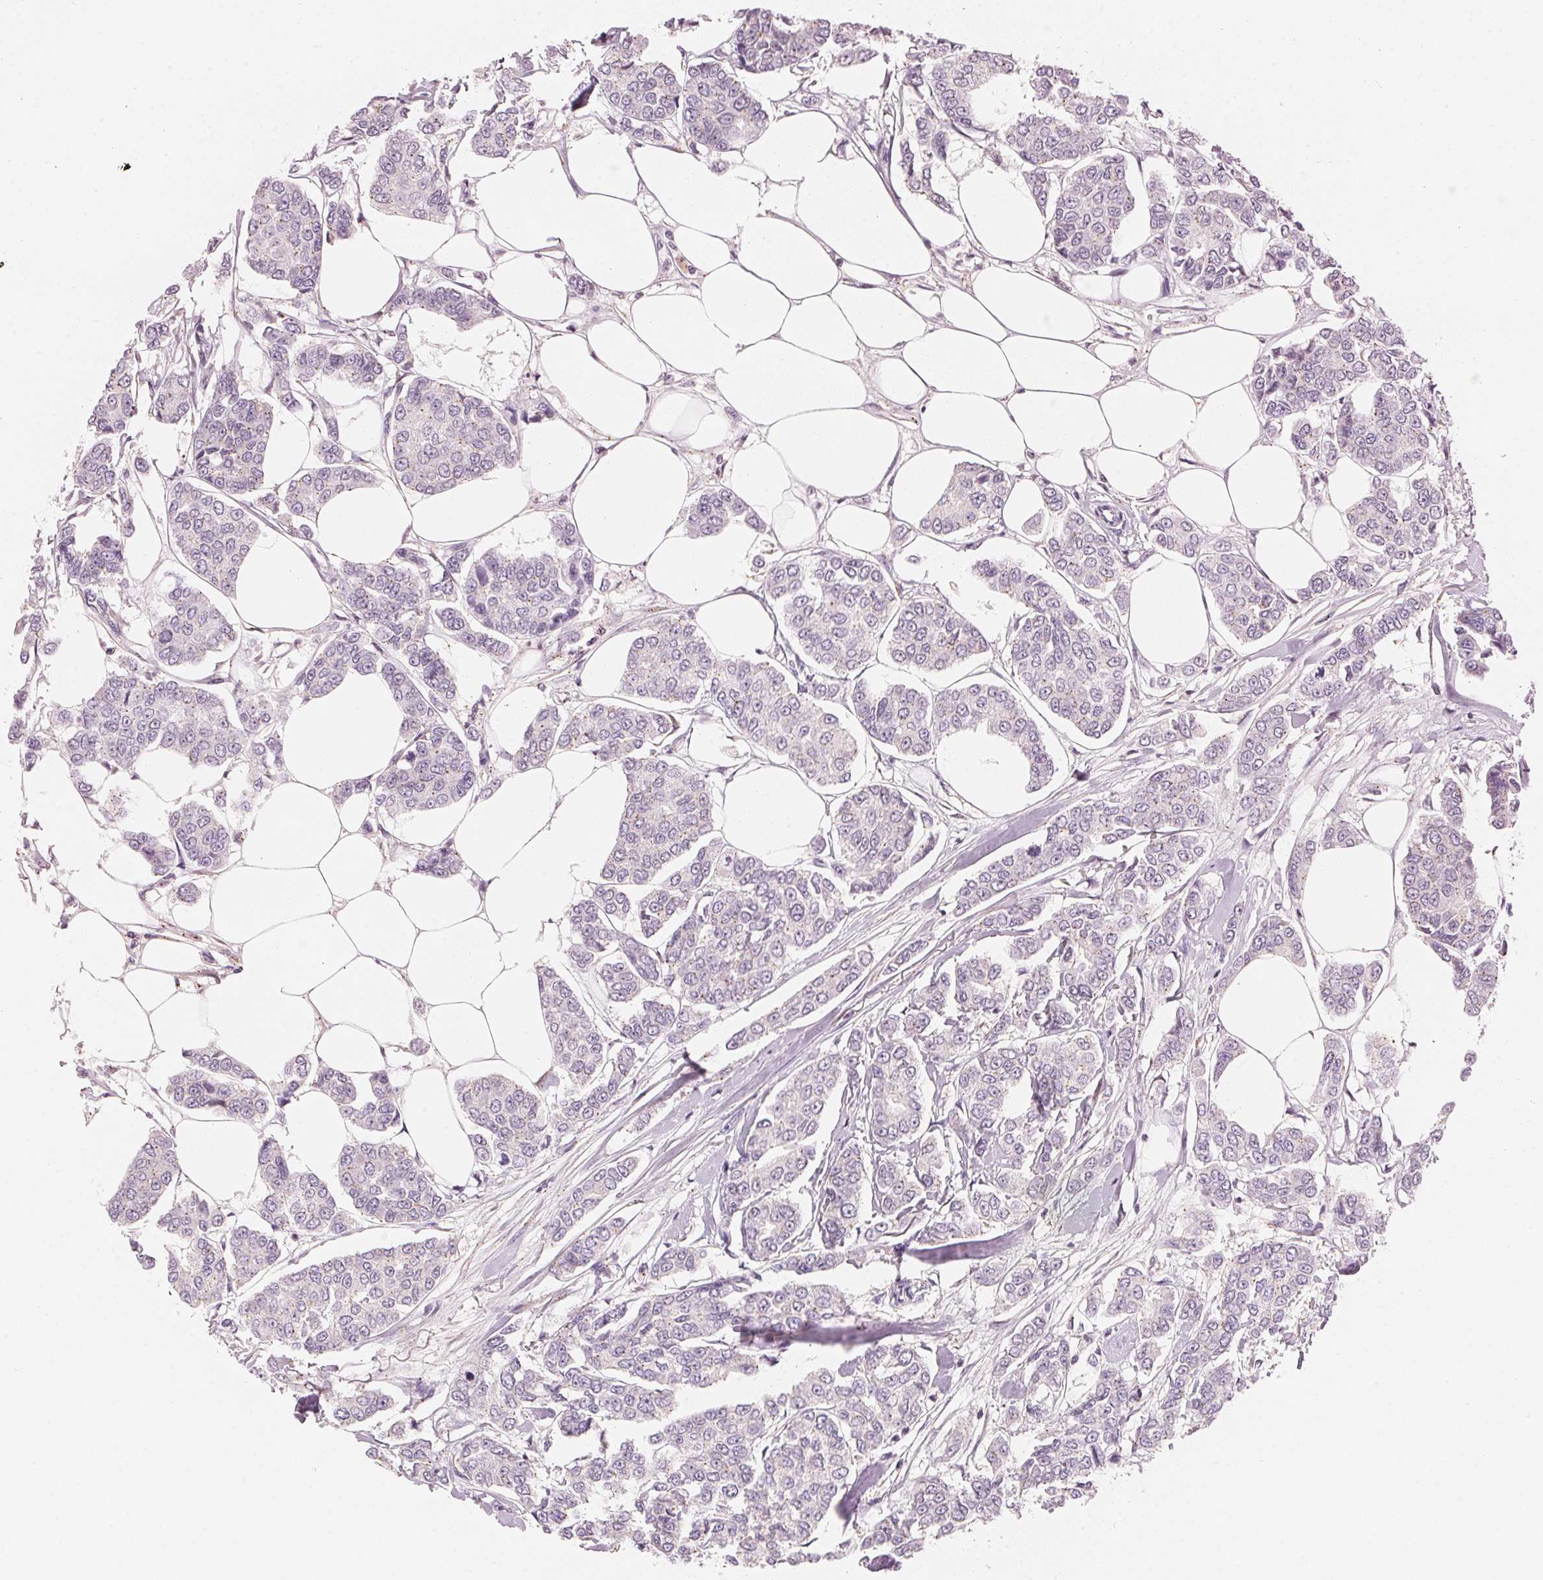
{"staining": {"intensity": "negative", "quantity": "none", "location": "none"}, "tissue": "breast cancer", "cell_type": "Tumor cells", "image_type": "cancer", "snomed": [{"axis": "morphology", "description": "Duct carcinoma"}, {"axis": "topography", "description": "Breast"}], "caption": "The photomicrograph shows no staining of tumor cells in breast cancer.", "gene": "HOXB13", "patient": {"sex": "female", "age": 94}}